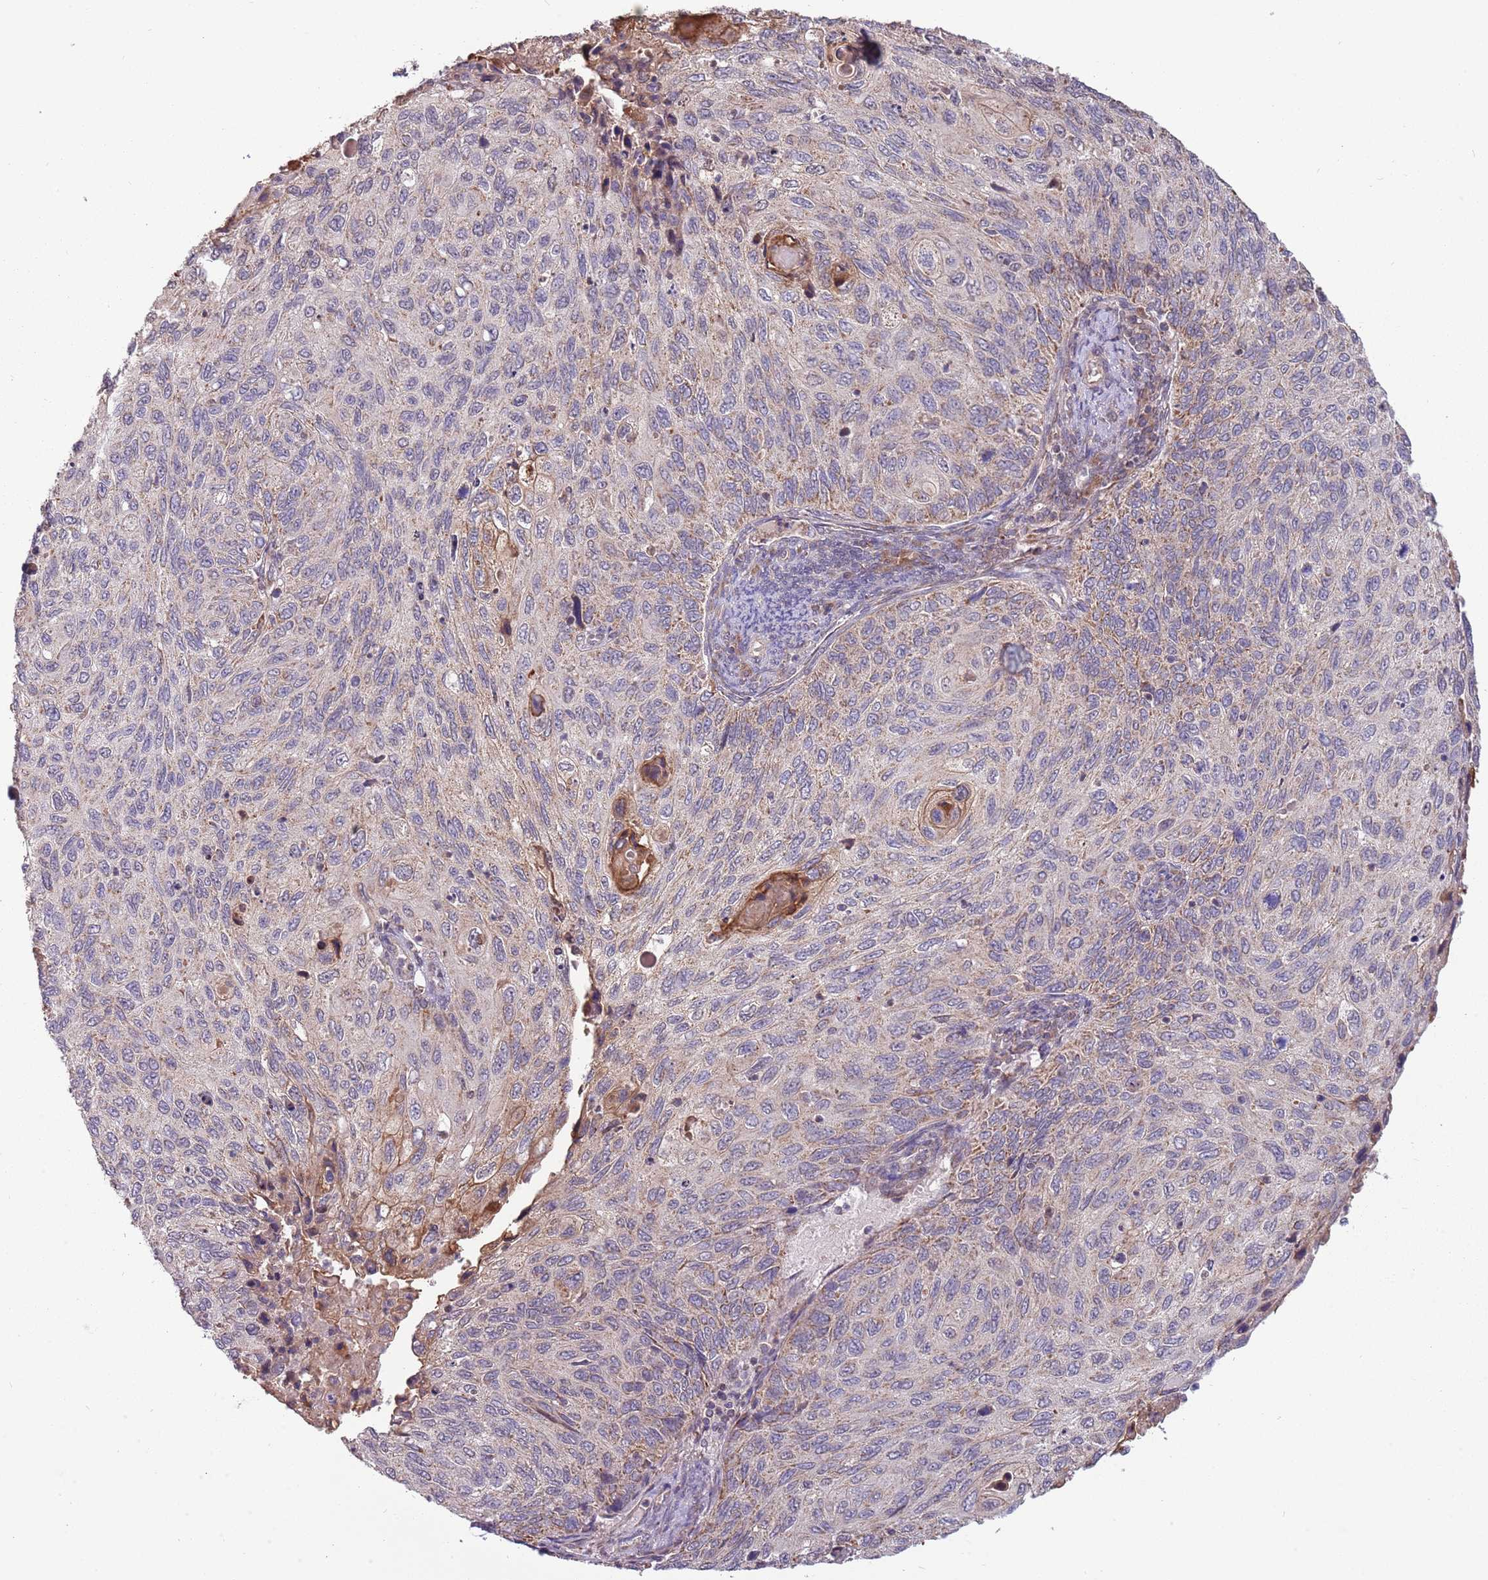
{"staining": {"intensity": "weak", "quantity": "<25%", "location": "cytoplasmic/membranous"}, "tissue": "cervical cancer", "cell_type": "Tumor cells", "image_type": "cancer", "snomed": [{"axis": "morphology", "description": "Squamous cell carcinoma, NOS"}, {"axis": "topography", "description": "Cervix"}], "caption": "Human squamous cell carcinoma (cervical) stained for a protein using immunohistochemistry (IHC) demonstrates no staining in tumor cells.", "gene": "RNF181", "patient": {"sex": "female", "age": 70}}